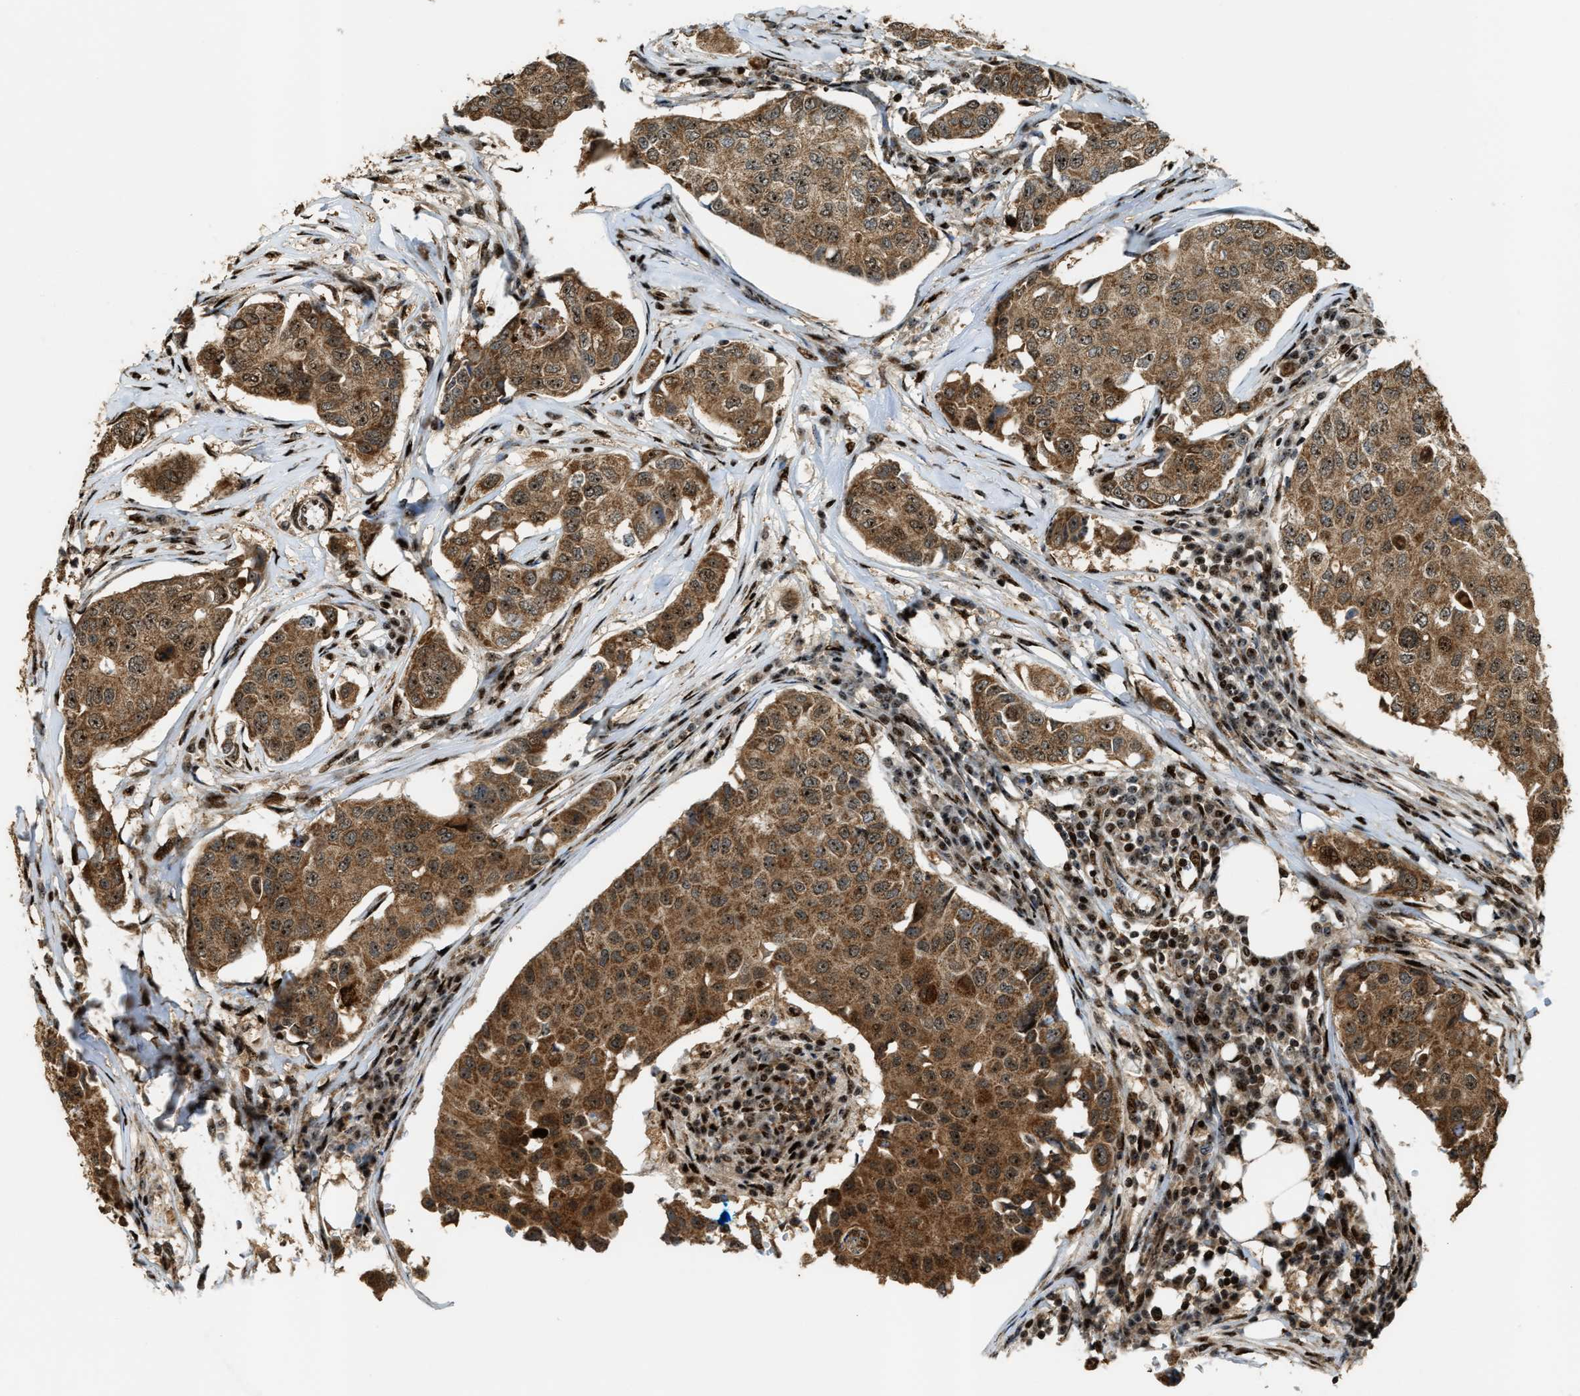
{"staining": {"intensity": "moderate", "quantity": ">75%", "location": "cytoplasmic/membranous,nuclear"}, "tissue": "breast cancer", "cell_type": "Tumor cells", "image_type": "cancer", "snomed": [{"axis": "morphology", "description": "Duct carcinoma"}, {"axis": "topography", "description": "Breast"}], "caption": "Protein staining reveals moderate cytoplasmic/membranous and nuclear positivity in about >75% of tumor cells in breast infiltrating ductal carcinoma.", "gene": "ZNF687", "patient": {"sex": "female", "age": 80}}